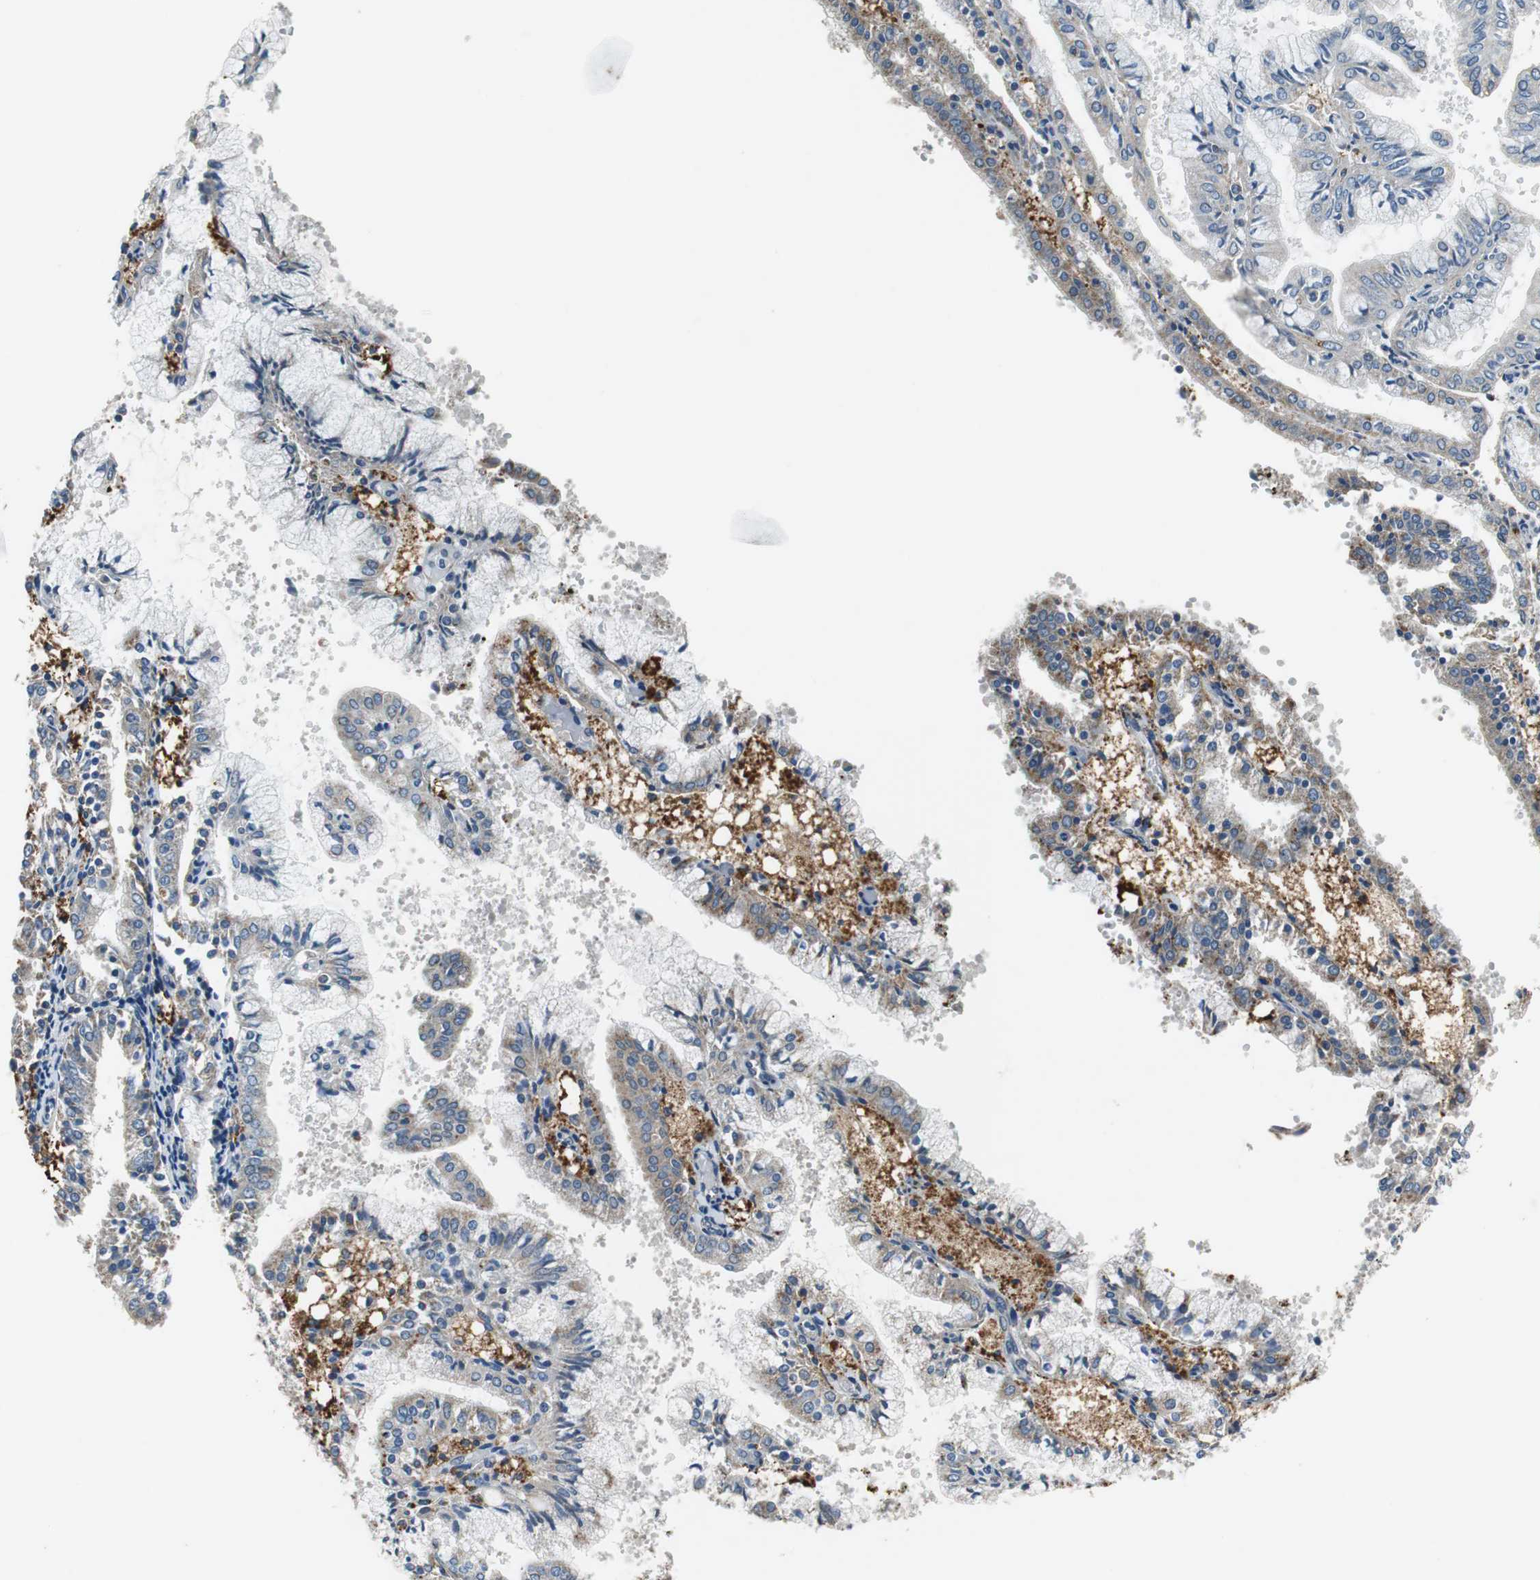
{"staining": {"intensity": "moderate", "quantity": "<25%", "location": "cytoplasmic/membranous"}, "tissue": "endometrial cancer", "cell_type": "Tumor cells", "image_type": "cancer", "snomed": [{"axis": "morphology", "description": "Adenocarcinoma, NOS"}, {"axis": "topography", "description": "Endometrium"}], "caption": "IHC photomicrograph of neoplastic tissue: endometrial cancer (adenocarcinoma) stained using immunohistochemistry (IHC) demonstrates low levels of moderate protein expression localized specifically in the cytoplasmic/membranous of tumor cells, appearing as a cytoplasmic/membranous brown color.", "gene": "NLGN1", "patient": {"sex": "female", "age": 63}}